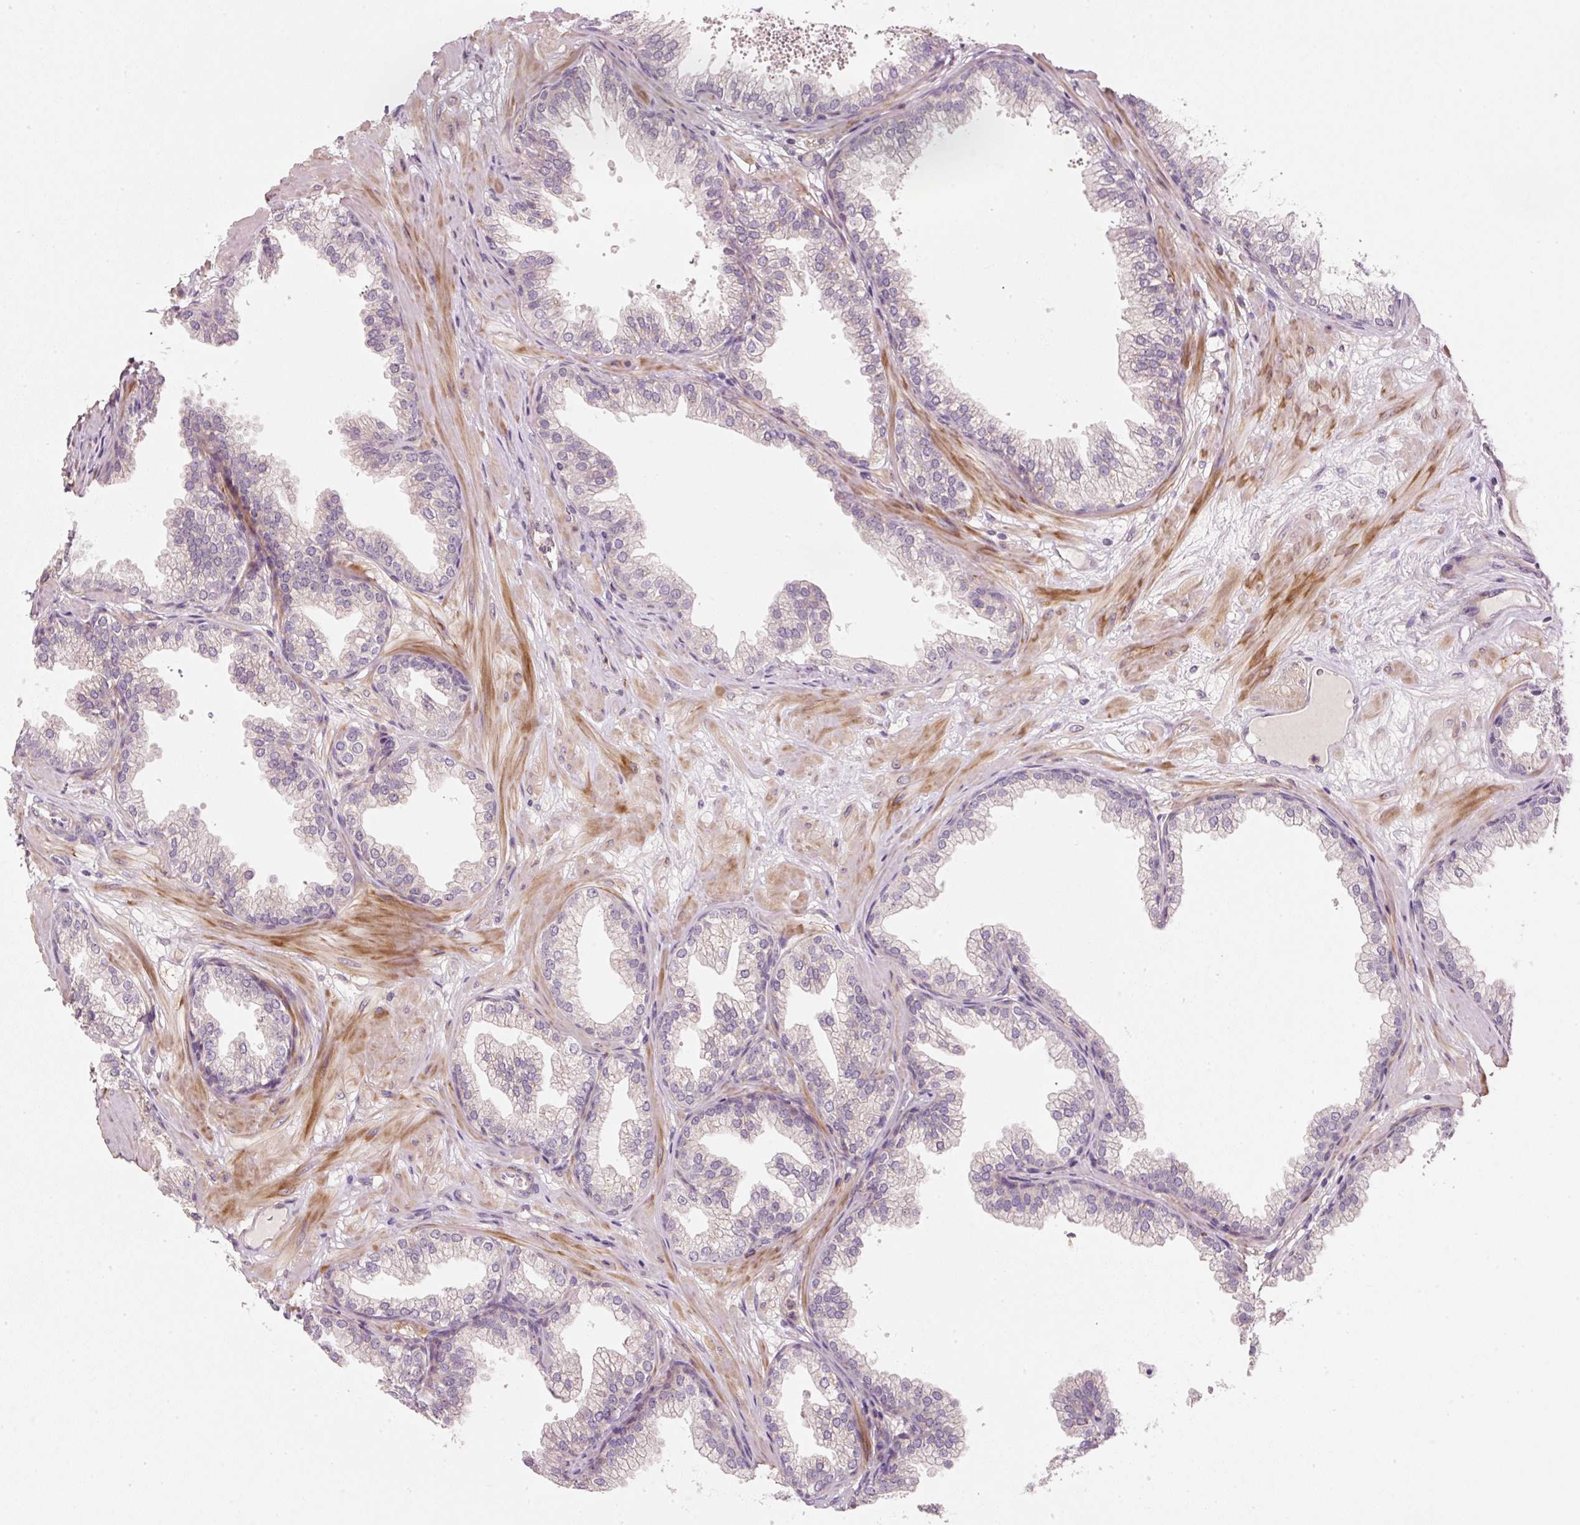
{"staining": {"intensity": "weak", "quantity": "<25%", "location": "cytoplasmic/membranous"}, "tissue": "prostate", "cell_type": "Glandular cells", "image_type": "normal", "snomed": [{"axis": "morphology", "description": "Normal tissue, NOS"}, {"axis": "topography", "description": "Prostate"}], "caption": "High power microscopy histopathology image of an IHC micrograph of unremarkable prostate, revealing no significant positivity in glandular cells. Nuclei are stained in blue.", "gene": "TIRAP", "patient": {"sex": "male", "age": 37}}